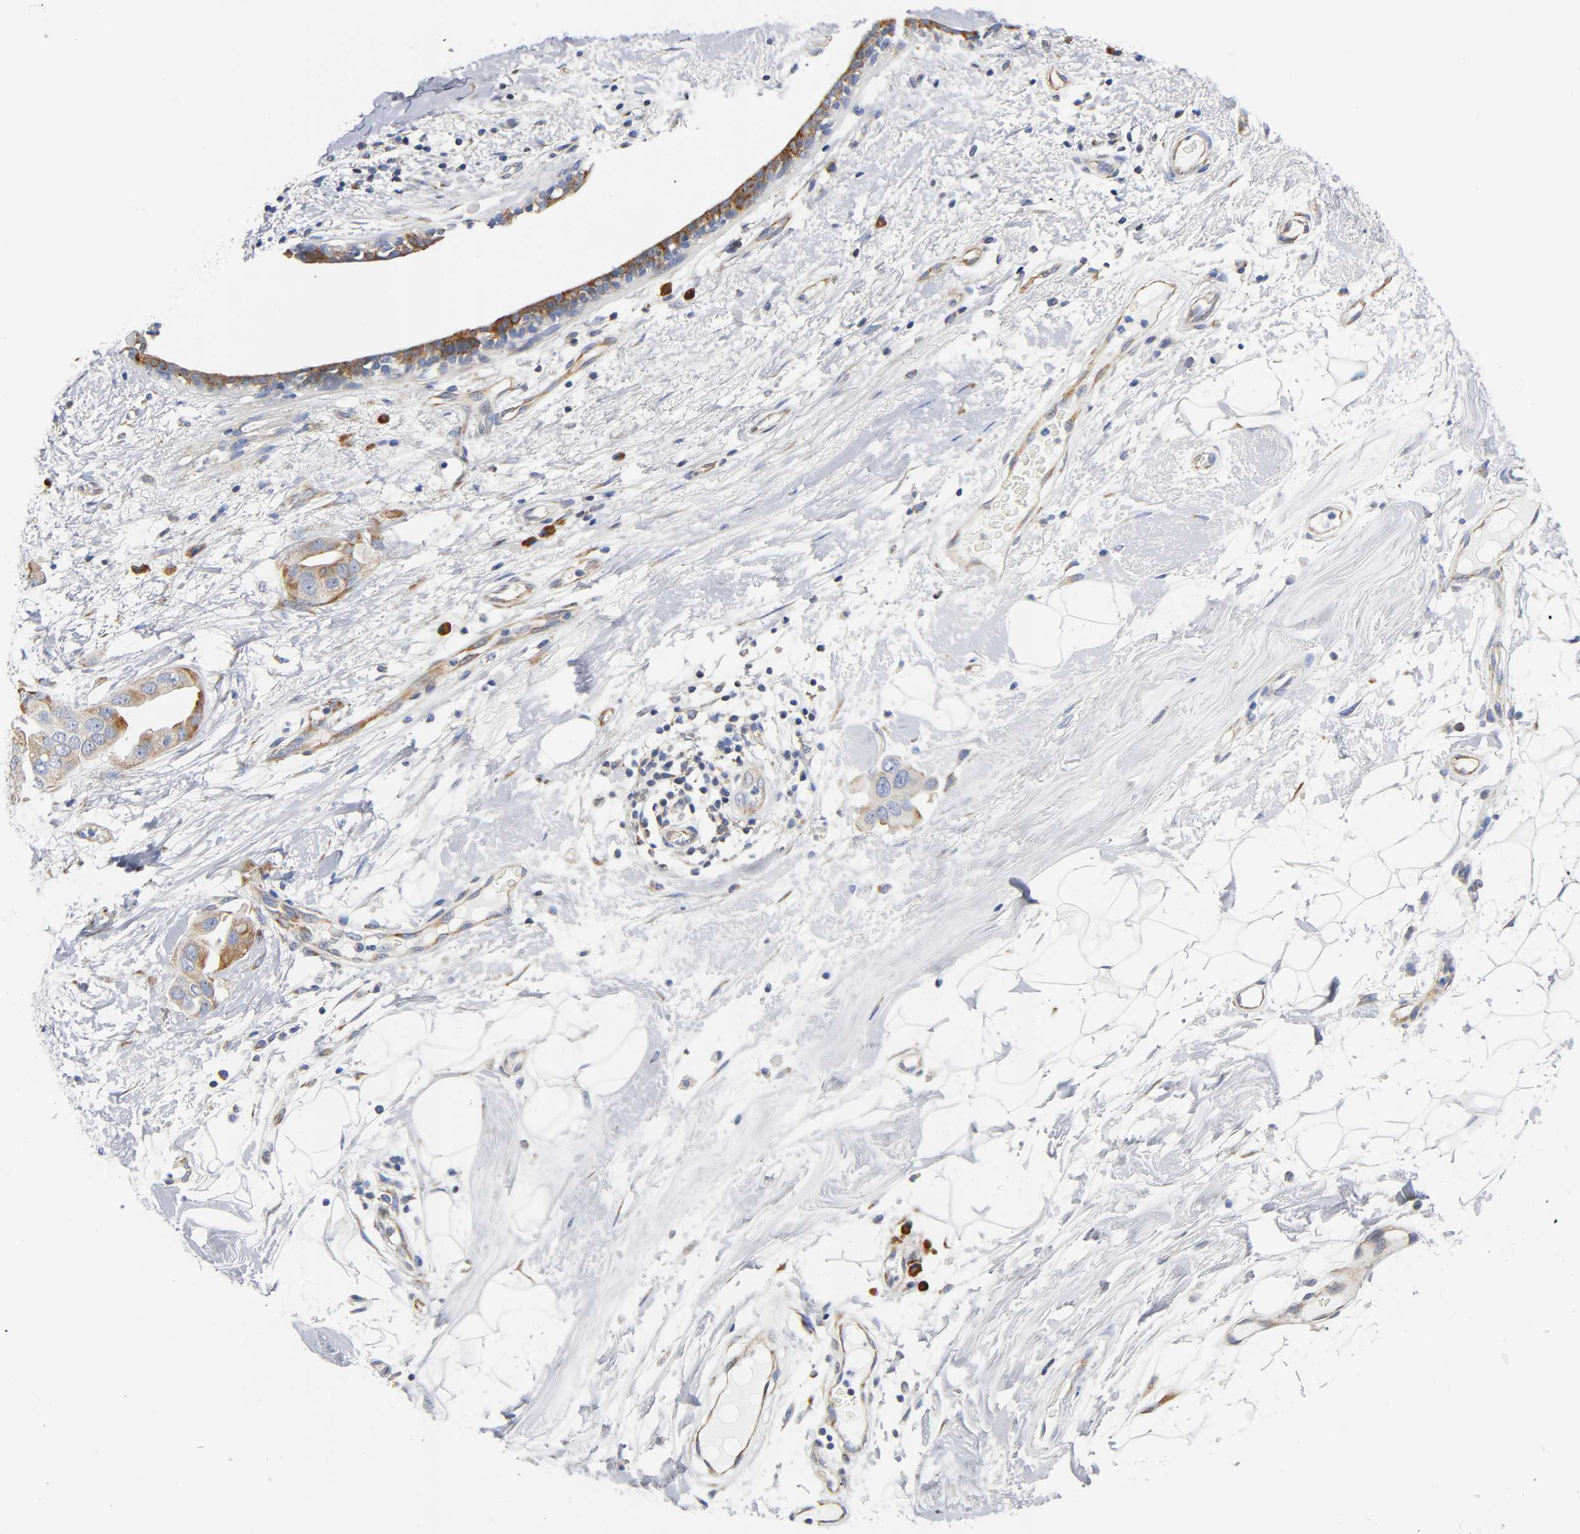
{"staining": {"intensity": "moderate", "quantity": ">75%", "location": "cytoplasmic/membranous"}, "tissue": "breast cancer", "cell_type": "Tumor cells", "image_type": "cancer", "snomed": [{"axis": "morphology", "description": "Duct carcinoma"}, {"axis": "topography", "description": "Breast"}], "caption": "A micrograph showing moderate cytoplasmic/membranous staining in about >75% of tumor cells in infiltrating ductal carcinoma (breast), as visualized by brown immunohistochemical staining.", "gene": "REL", "patient": {"sex": "female", "age": 40}}